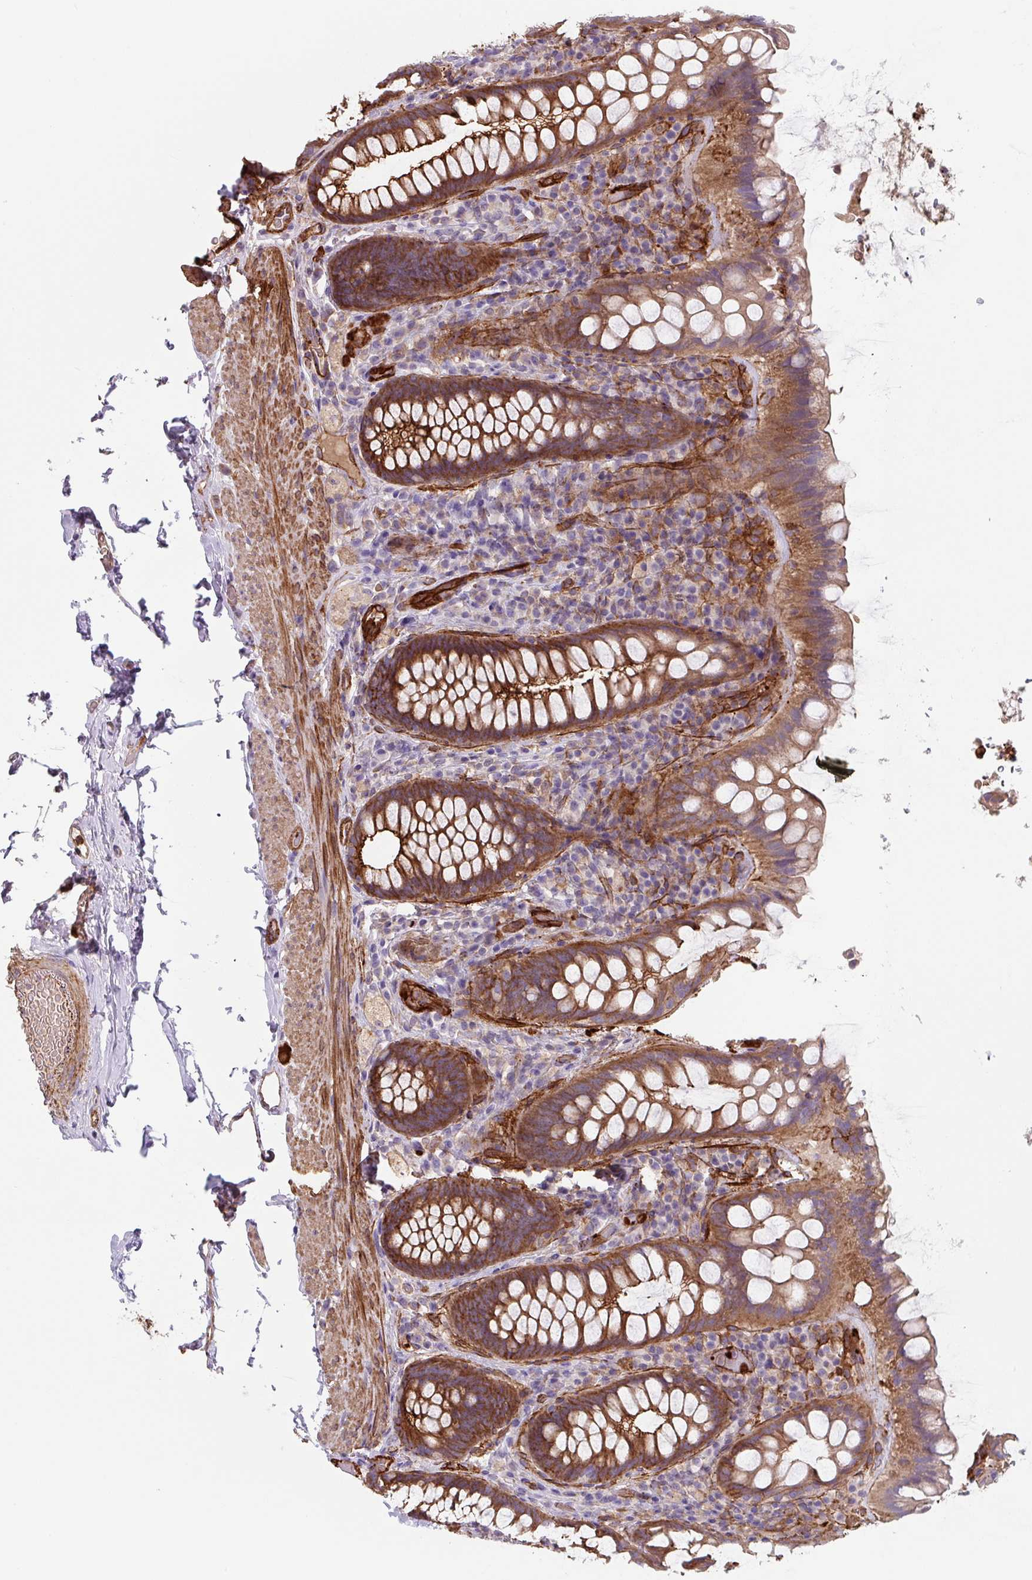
{"staining": {"intensity": "strong", "quantity": ">75%", "location": "cytoplasmic/membranous"}, "tissue": "rectum", "cell_type": "Glandular cells", "image_type": "normal", "snomed": [{"axis": "morphology", "description": "Normal tissue, NOS"}, {"axis": "topography", "description": "Rectum"}], "caption": "The histopathology image demonstrates immunohistochemical staining of benign rectum. There is strong cytoplasmic/membranous expression is seen in approximately >75% of glandular cells.", "gene": "DHFR2", "patient": {"sex": "female", "age": 69}}